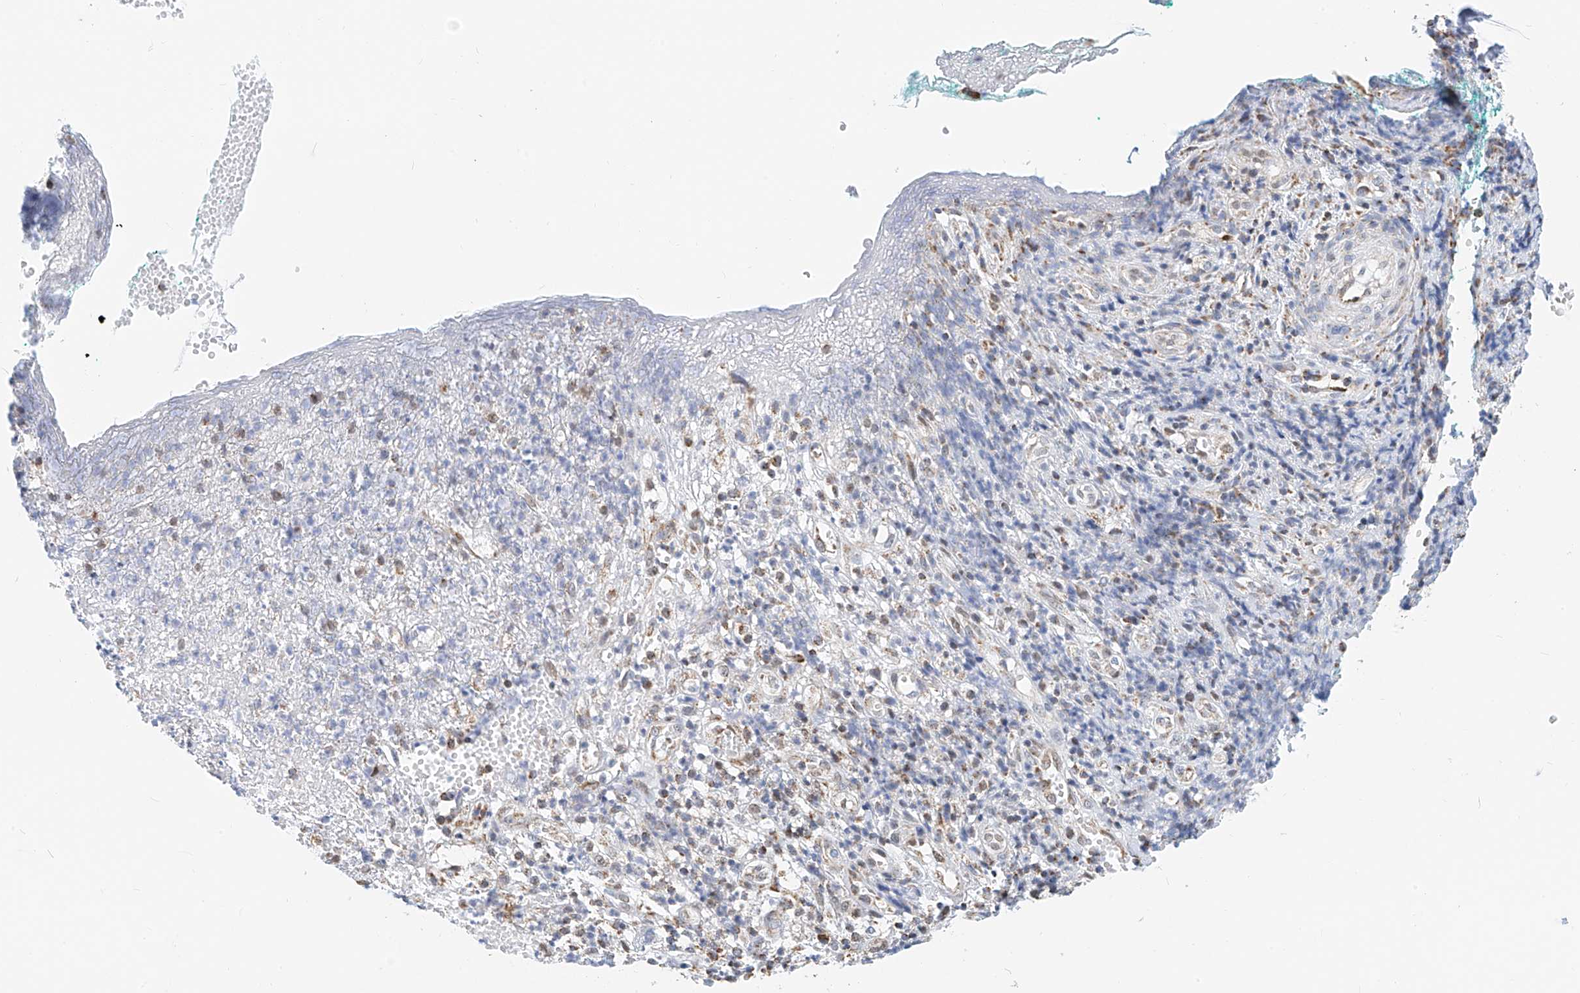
{"staining": {"intensity": "negative", "quantity": "none", "location": "none"}, "tissue": "adipose tissue", "cell_type": "Adipocytes", "image_type": "normal", "snomed": [{"axis": "morphology", "description": "Normal tissue, NOS"}, {"axis": "morphology", "description": "Basal cell carcinoma"}, {"axis": "topography", "description": "Cartilage tissue"}, {"axis": "topography", "description": "Nasopharynx"}, {"axis": "topography", "description": "Oral tissue"}], "caption": "Immunohistochemistry (IHC) photomicrograph of normal adipose tissue: human adipose tissue stained with DAB (3,3'-diaminobenzidine) shows no significant protein positivity in adipocytes. The staining is performed using DAB brown chromogen with nuclei counter-stained in using hematoxylin.", "gene": "NALCN", "patient": {"sex": "female", "age": 77}}